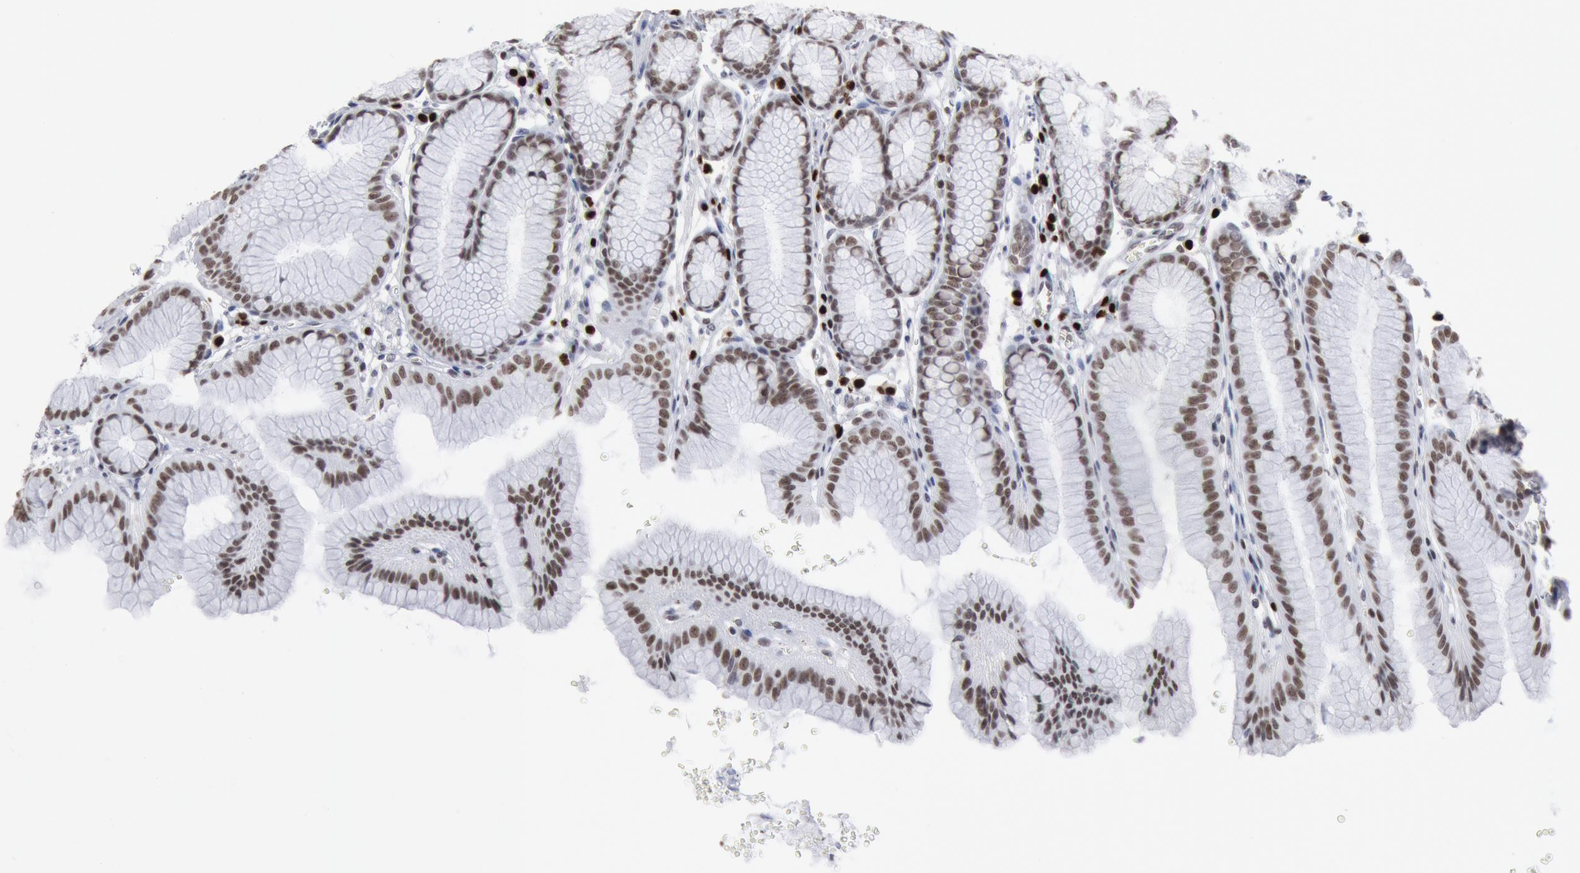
{"staining": {"intensity": "strong", "quantity": ">75%", "location": "nuclear"}, "tissue": "stomach", "cell_type": "Glandular cells", "image_type": "normal", "snomed": [{"axis": "morphology", "description": "Normal tissue, NOS"}, {"axis": "topography", "description": "Stomach"}], "caption": "Immunohistochemistry (IHC) micrograph of unremarkable stomach: stomach stained using immunohistochemistry shows high levels of strong protein expression localized specifically in the nuclear of glandular cells, appearing as a nuclear brown color.", "gene": "SUB1", "patient": {"sex": "male", "age": 42}}